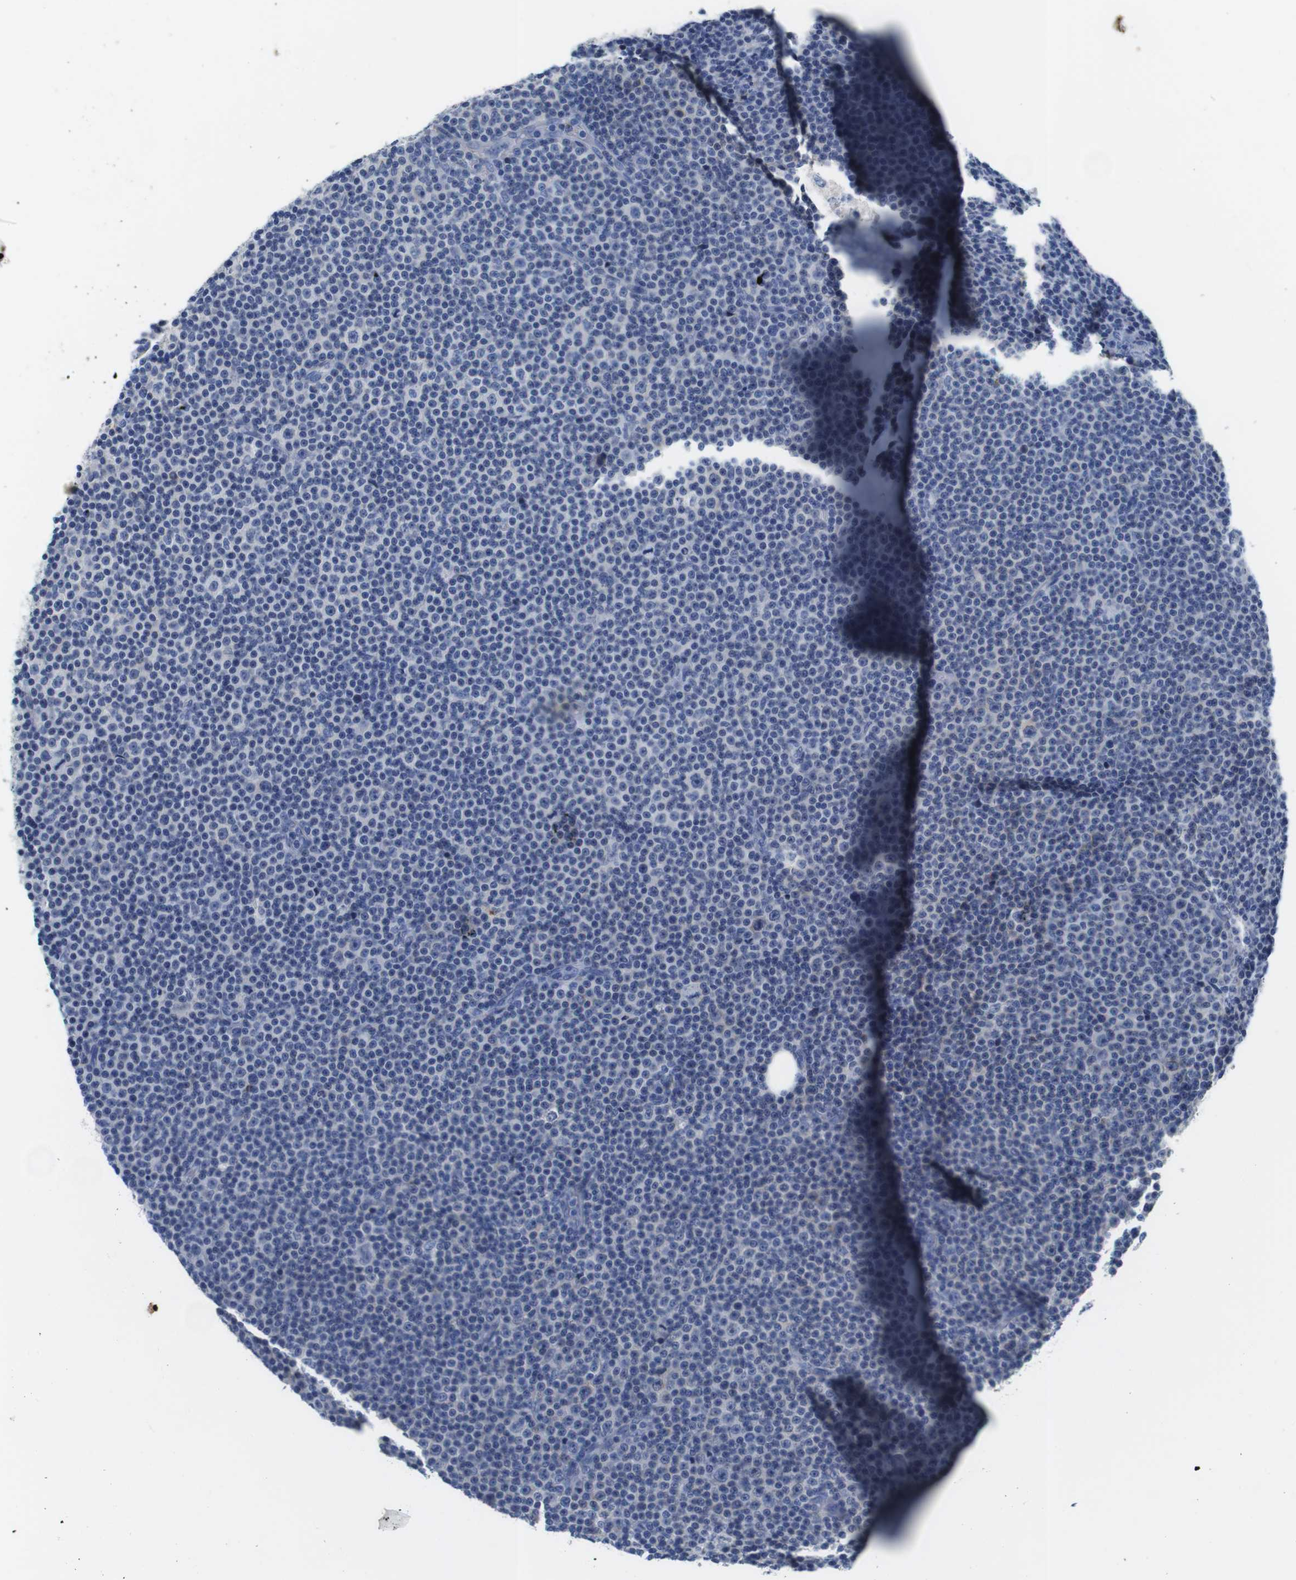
{"staining": {"intensity": "negative", "quantity": "none", "location": "none"}, "tissue": "lymphoma", "cell_type": "Tumor cells", "image_type": "cancer", "snomed": [{"axis": "morphology", "description": "Malignant lymphoma, non-Hodgkin's type, Low grade"}, {"axis": "topography", "description": "Lymph node"}], "caption": "Immunohistochemistry (IHC) image of neoplastic tissue: human malignant lymphoma, non-Hodgkin's type (low-grade) stained with DAB (3,3'-diaminobenzidine) displays no significant protein positivity in tumor cells.", "gene": "IGKC", "patient": {"sex": "female", "age": 67}}